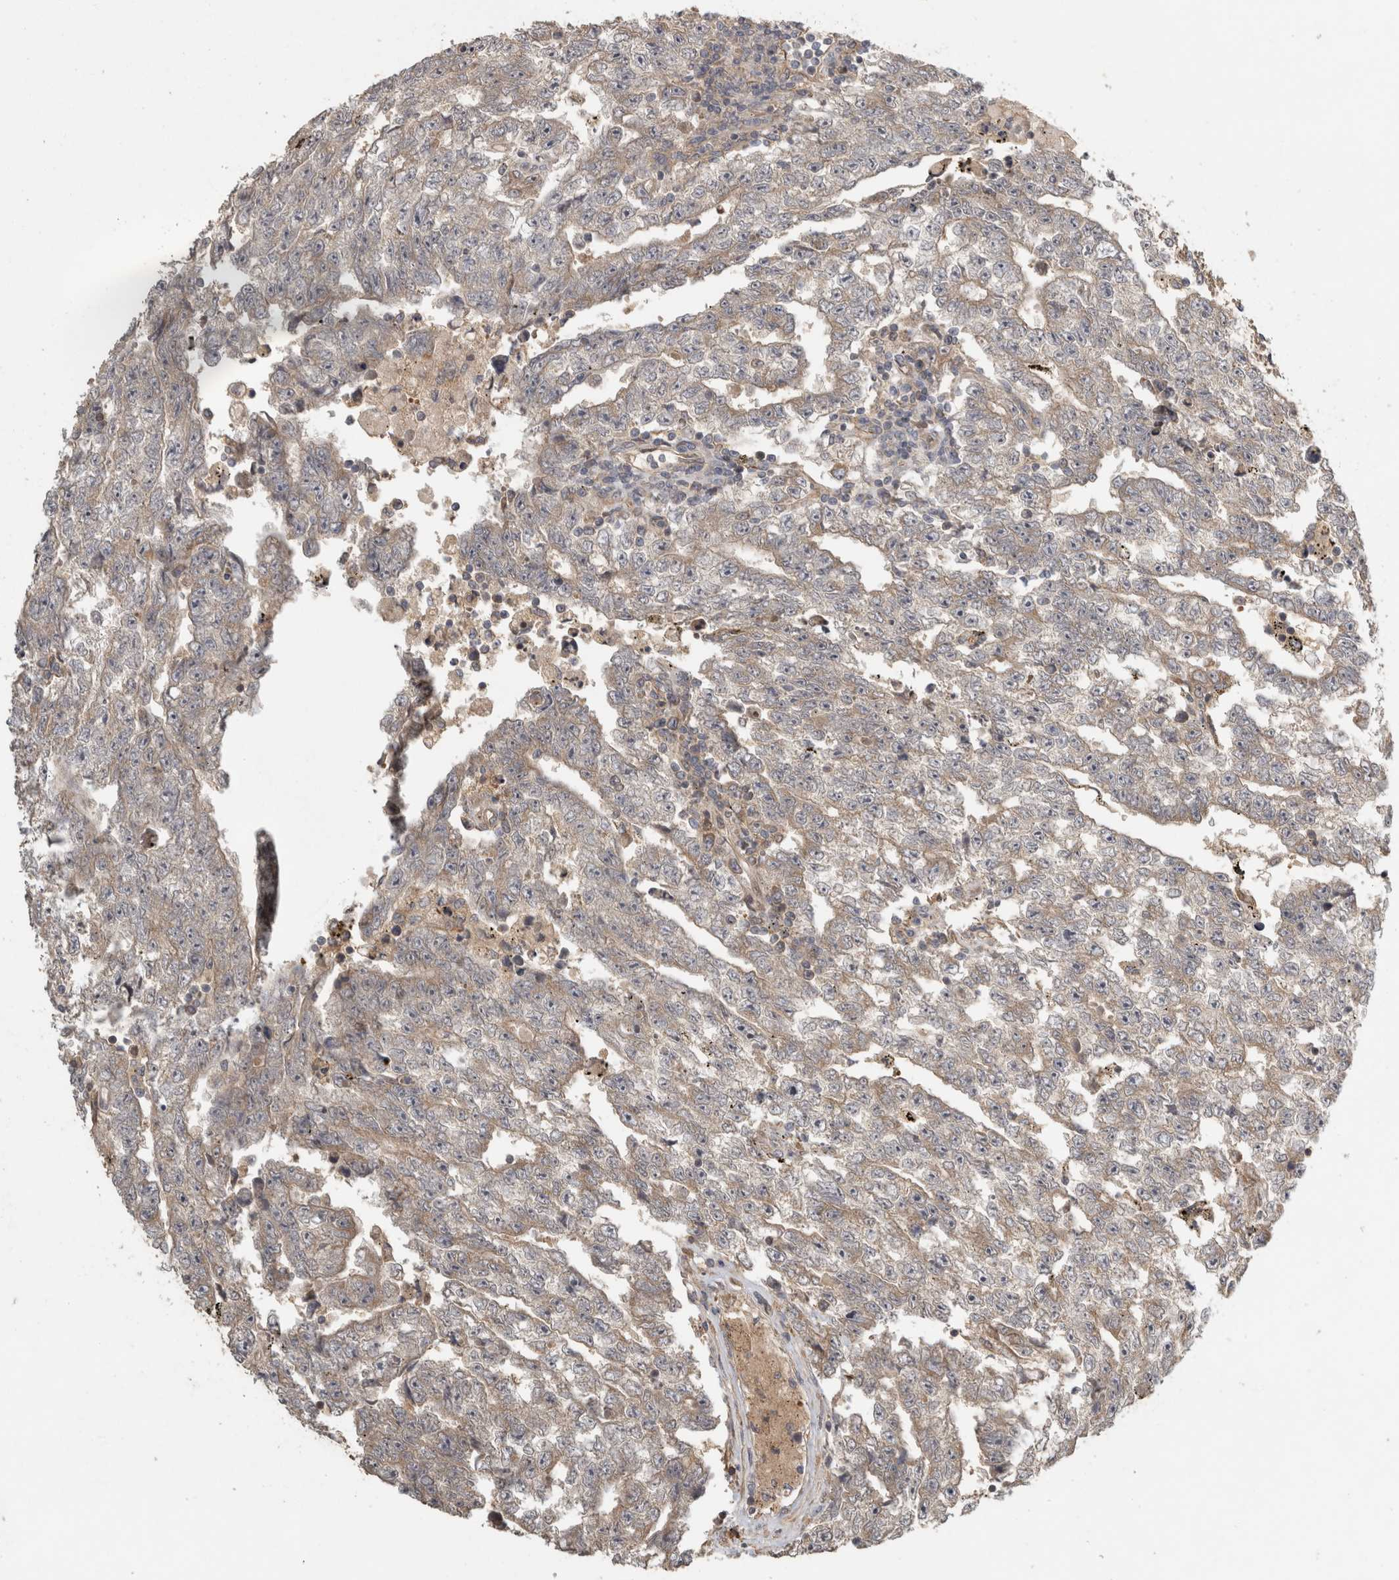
{"staining": {"intensity": "negative", "quantity": "none", "location": "none"}, "tissue": "testis cancer", "cell_type": "Tumor cells", "image_type": "cancer", "snomed": [{"axis": "morphology", "description": "Carcinoma, Embryonal, NOS"}, {"axis": "topography", "description": "Testis"}], "caption": "Immunohistochemistry (IHC) of embryonal carcinoma (testis) shows no positivity in tumor cells.", "gene": "VEPH1", "patient": {"sex": "male", "age": 25}}